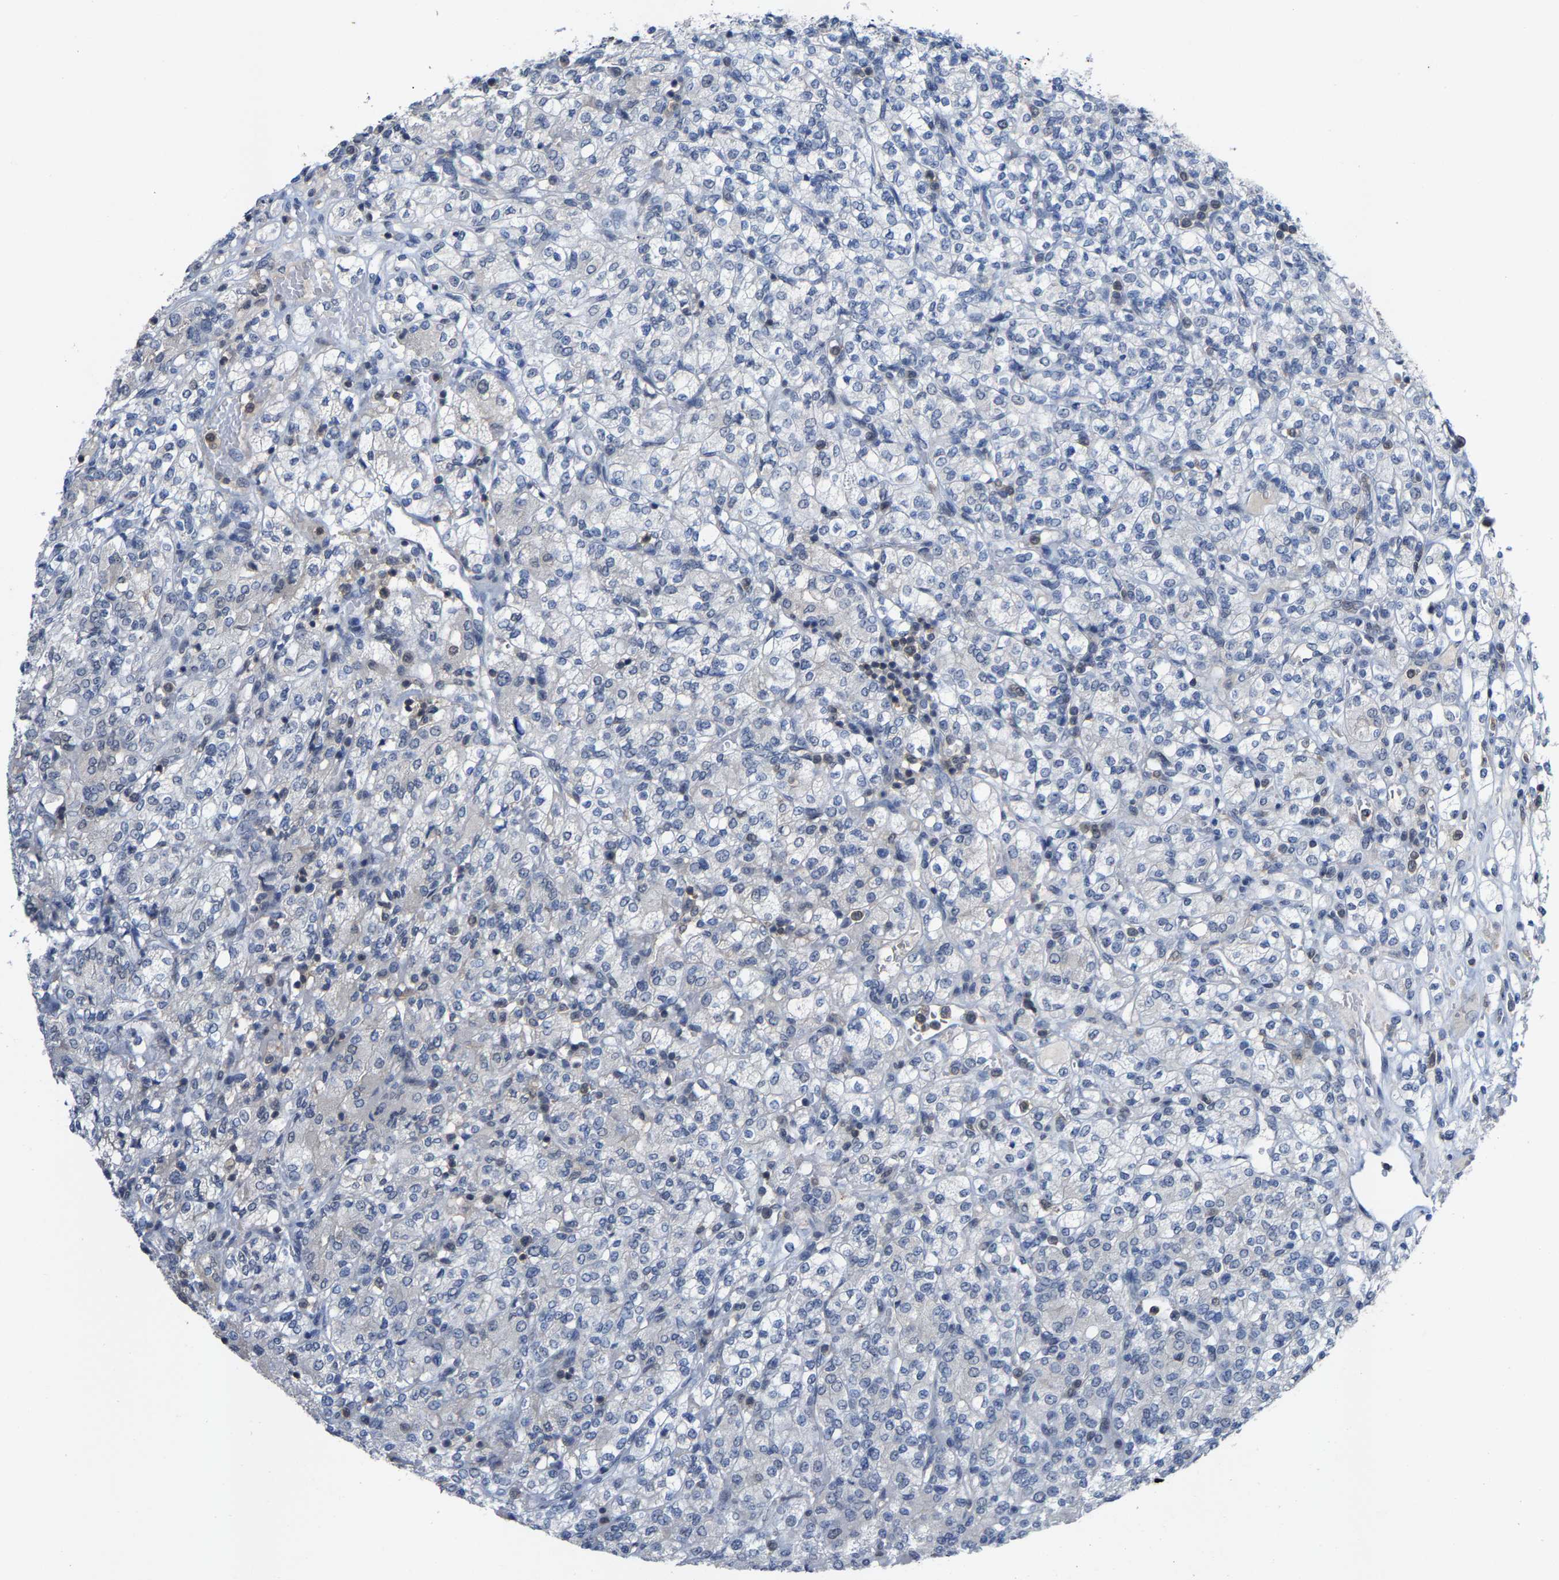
{"staining": {"intensity": "negative", "quantity": "none", "location": "none"}, "tissue": "renal cancer", "cell_type": "Tumor cells", "image_type": "cancer", "snomed": [{"axis": "morphology", "description": "Adenocarcinoma, NOS"}, {"axis": "topography", "description": "Kidney"}], "caption": "High magnification brightfield microscopy of renal cancer stained with DAB (brown) and counterstained with hematoxylin (blue): tumor cells show no significant expression.", "gene": "FGD3", "patient": {"sex": "male", "age": 77}}